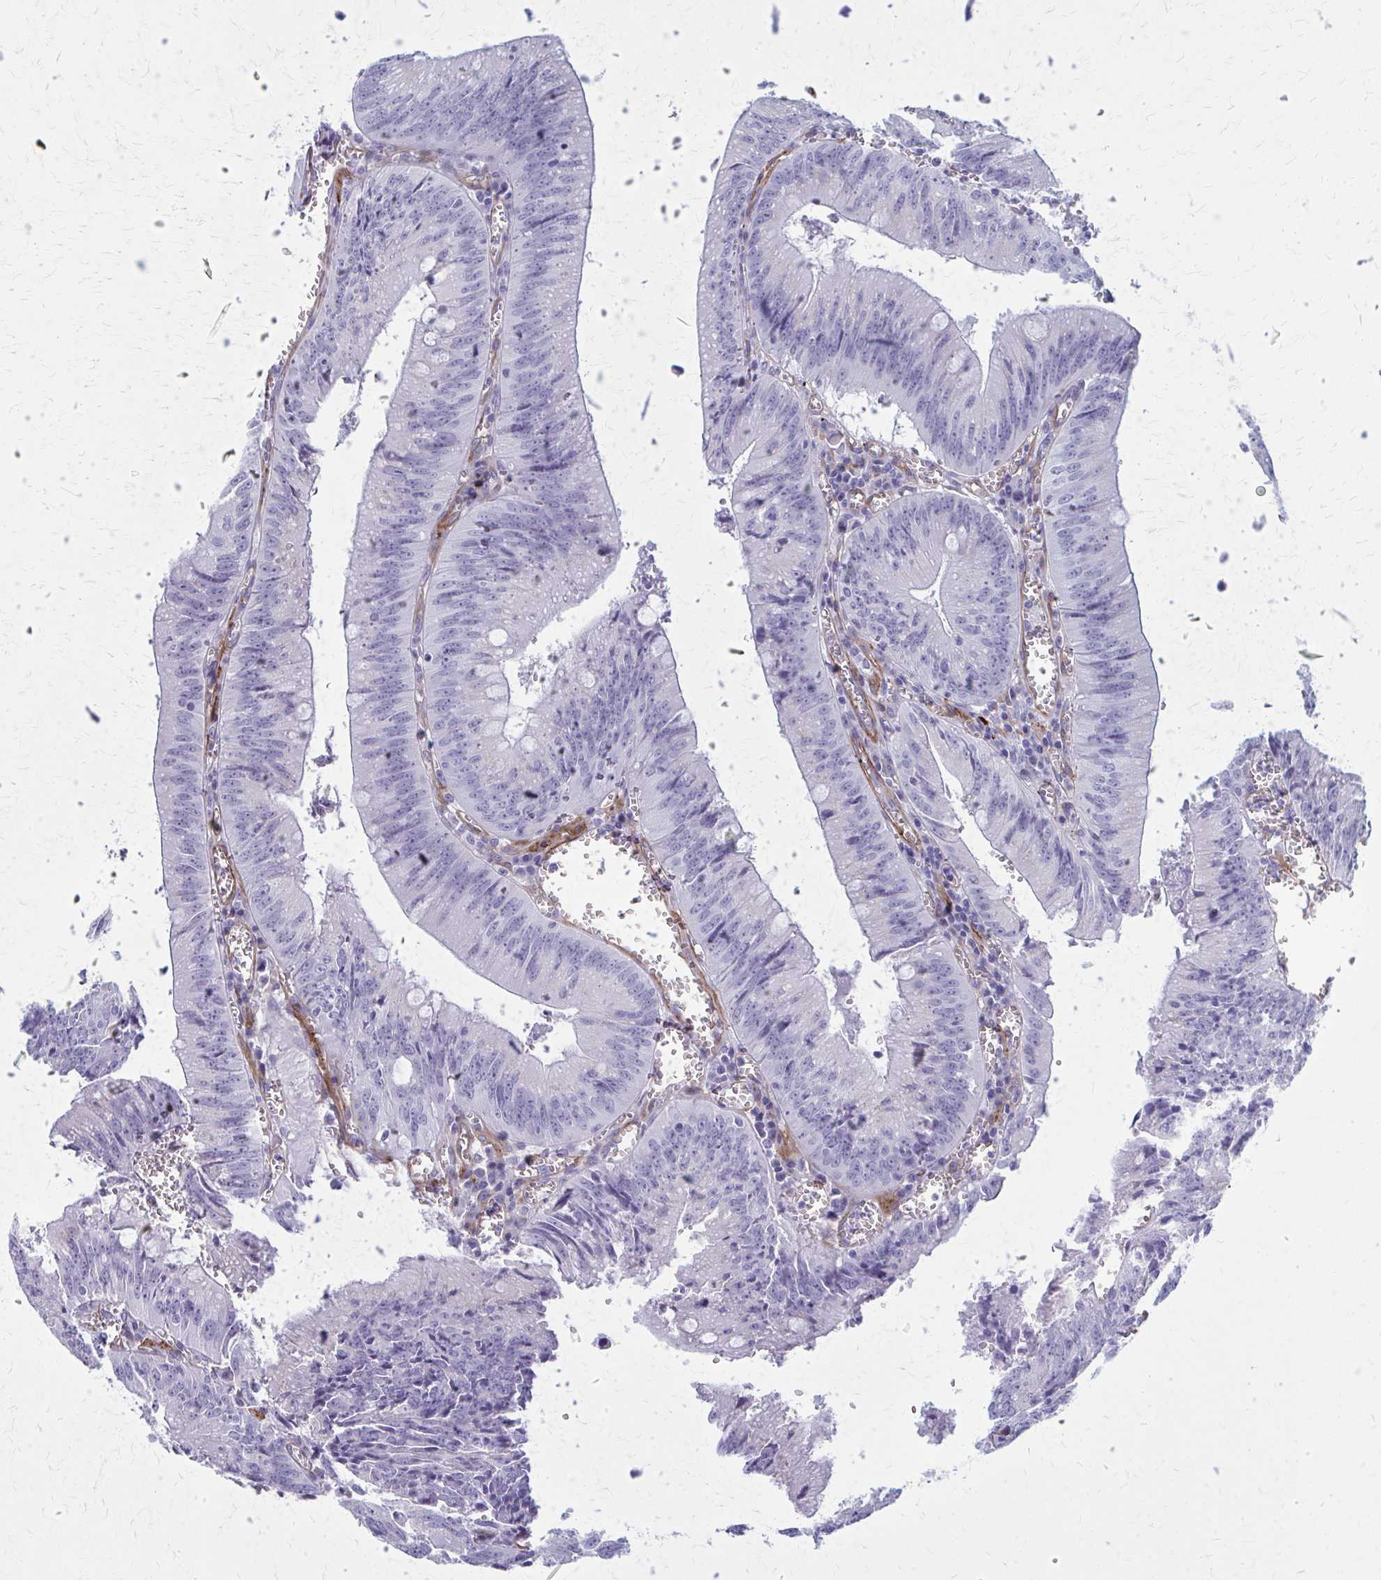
{"staining": {"intensity": "negative", "quantity": "none", "location": "none"}, "tissue": "colorectal cancer", "cell_type": "Tumor cells", "image_type": "cancer", "snomed": [{"axis": "morphology", "description": "Adenocarcinoma, NOS"}, {"axis": "topography", "description": "Rectum"}], "caption": "Human colorectal cancer (adenocarcinoma) stained for a protein using immunohistochemistry exhibits no expression in tumor cells.", "gene": "AKAP12", "patient": {"sex": "female", "age": 81}}